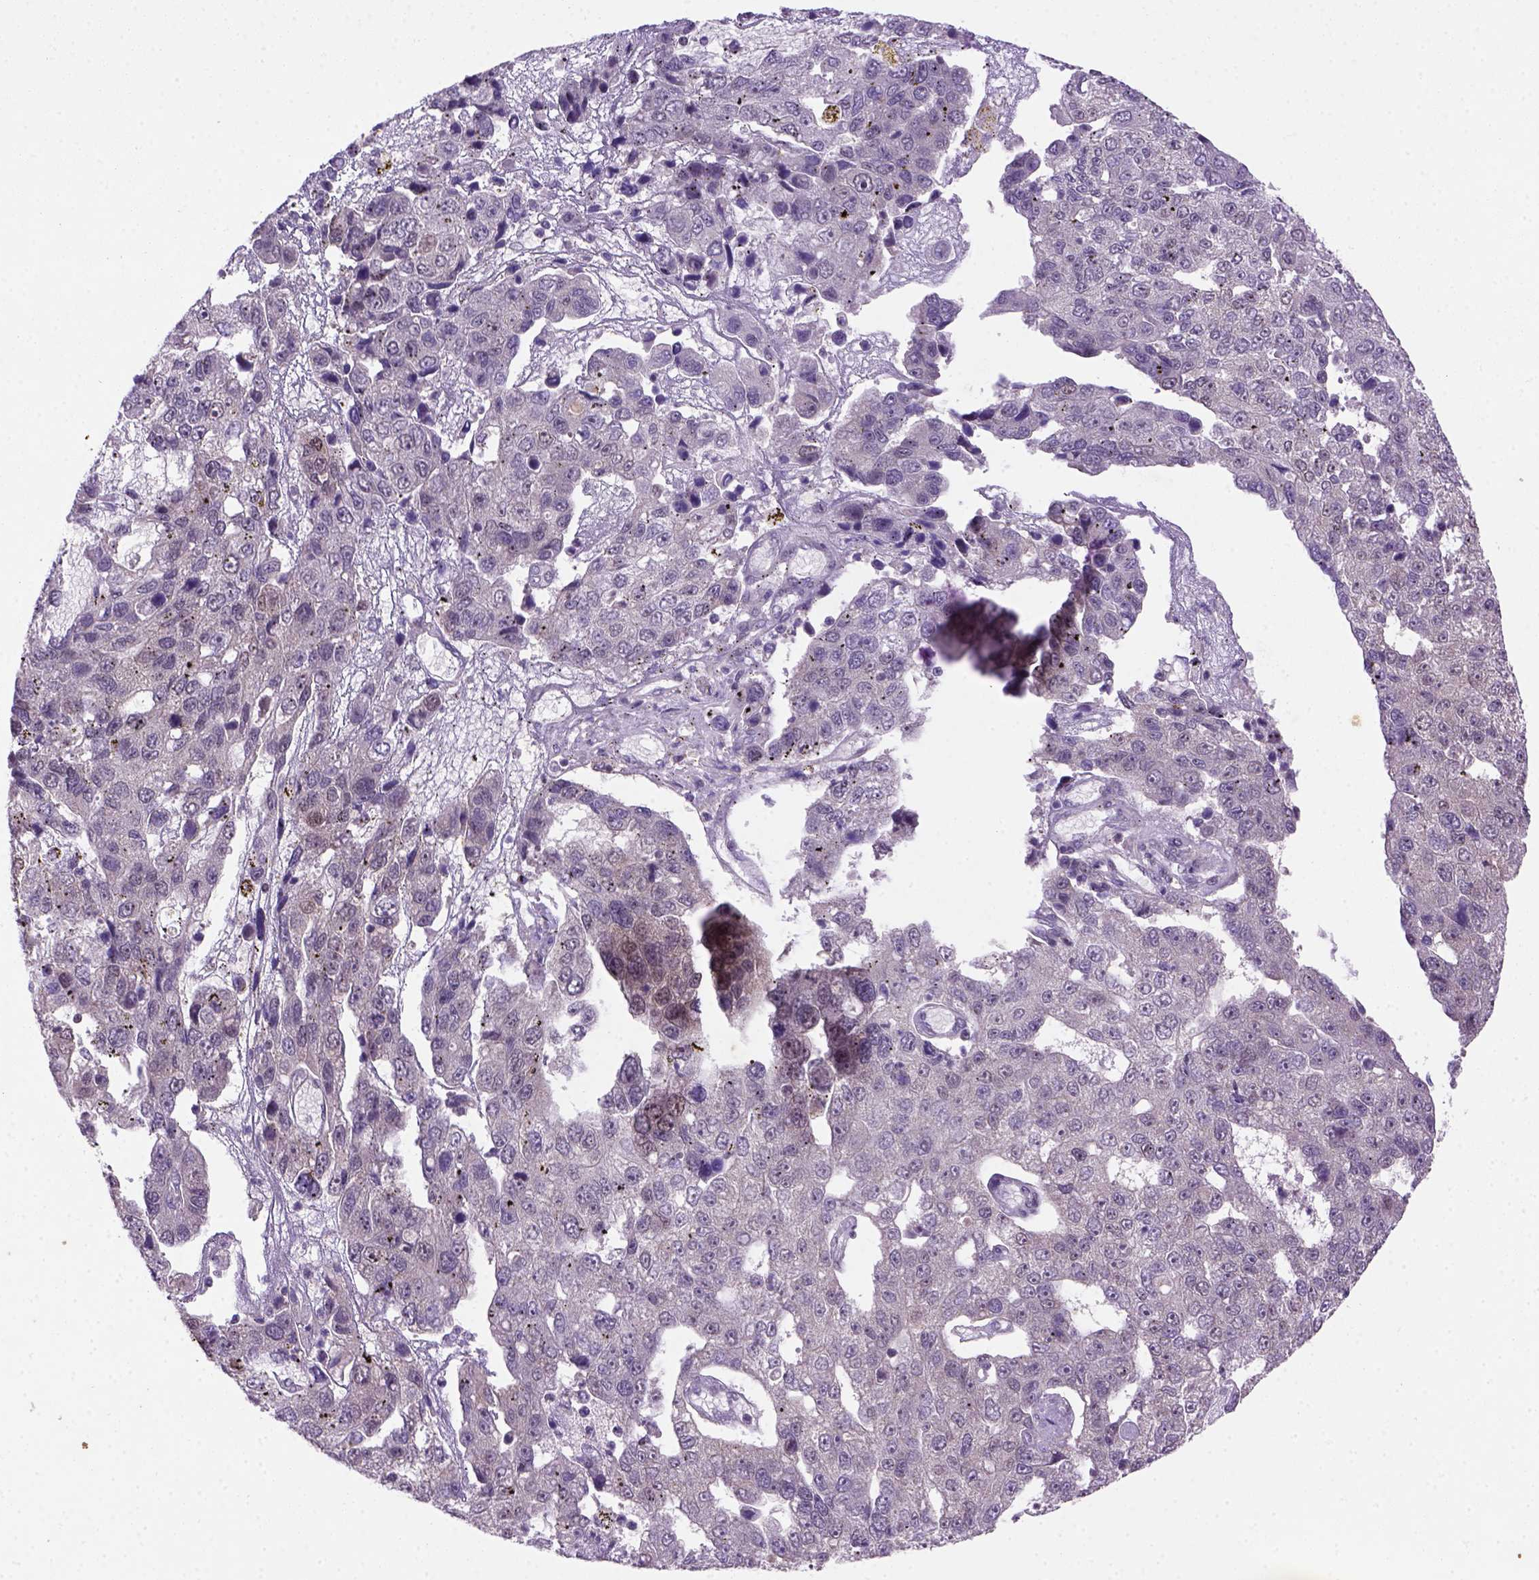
{"staining": {"intensity": "negative", "quantity": "none", "location": "none"}, "tissue": "pancreatic cancer", "cell_type": "Tumor cells", "image_type": "cancer", "snomed": [{"axis": "morphology", "description": "Adenocarcinoma, NOS"}, {"axis": "topography", "description": "Pancreas"}], "caption": "Tumor cells show no significant protein staining in pancreatic cancer (adenocarcinoma). The staining was performed using DAB to visualize the protein expression in brown, while the nuclei were stained in blue with hematoxylin (Magnification: 20x).", "gene": "MGMT", "patient": {"sex": "female", "age": 61}}